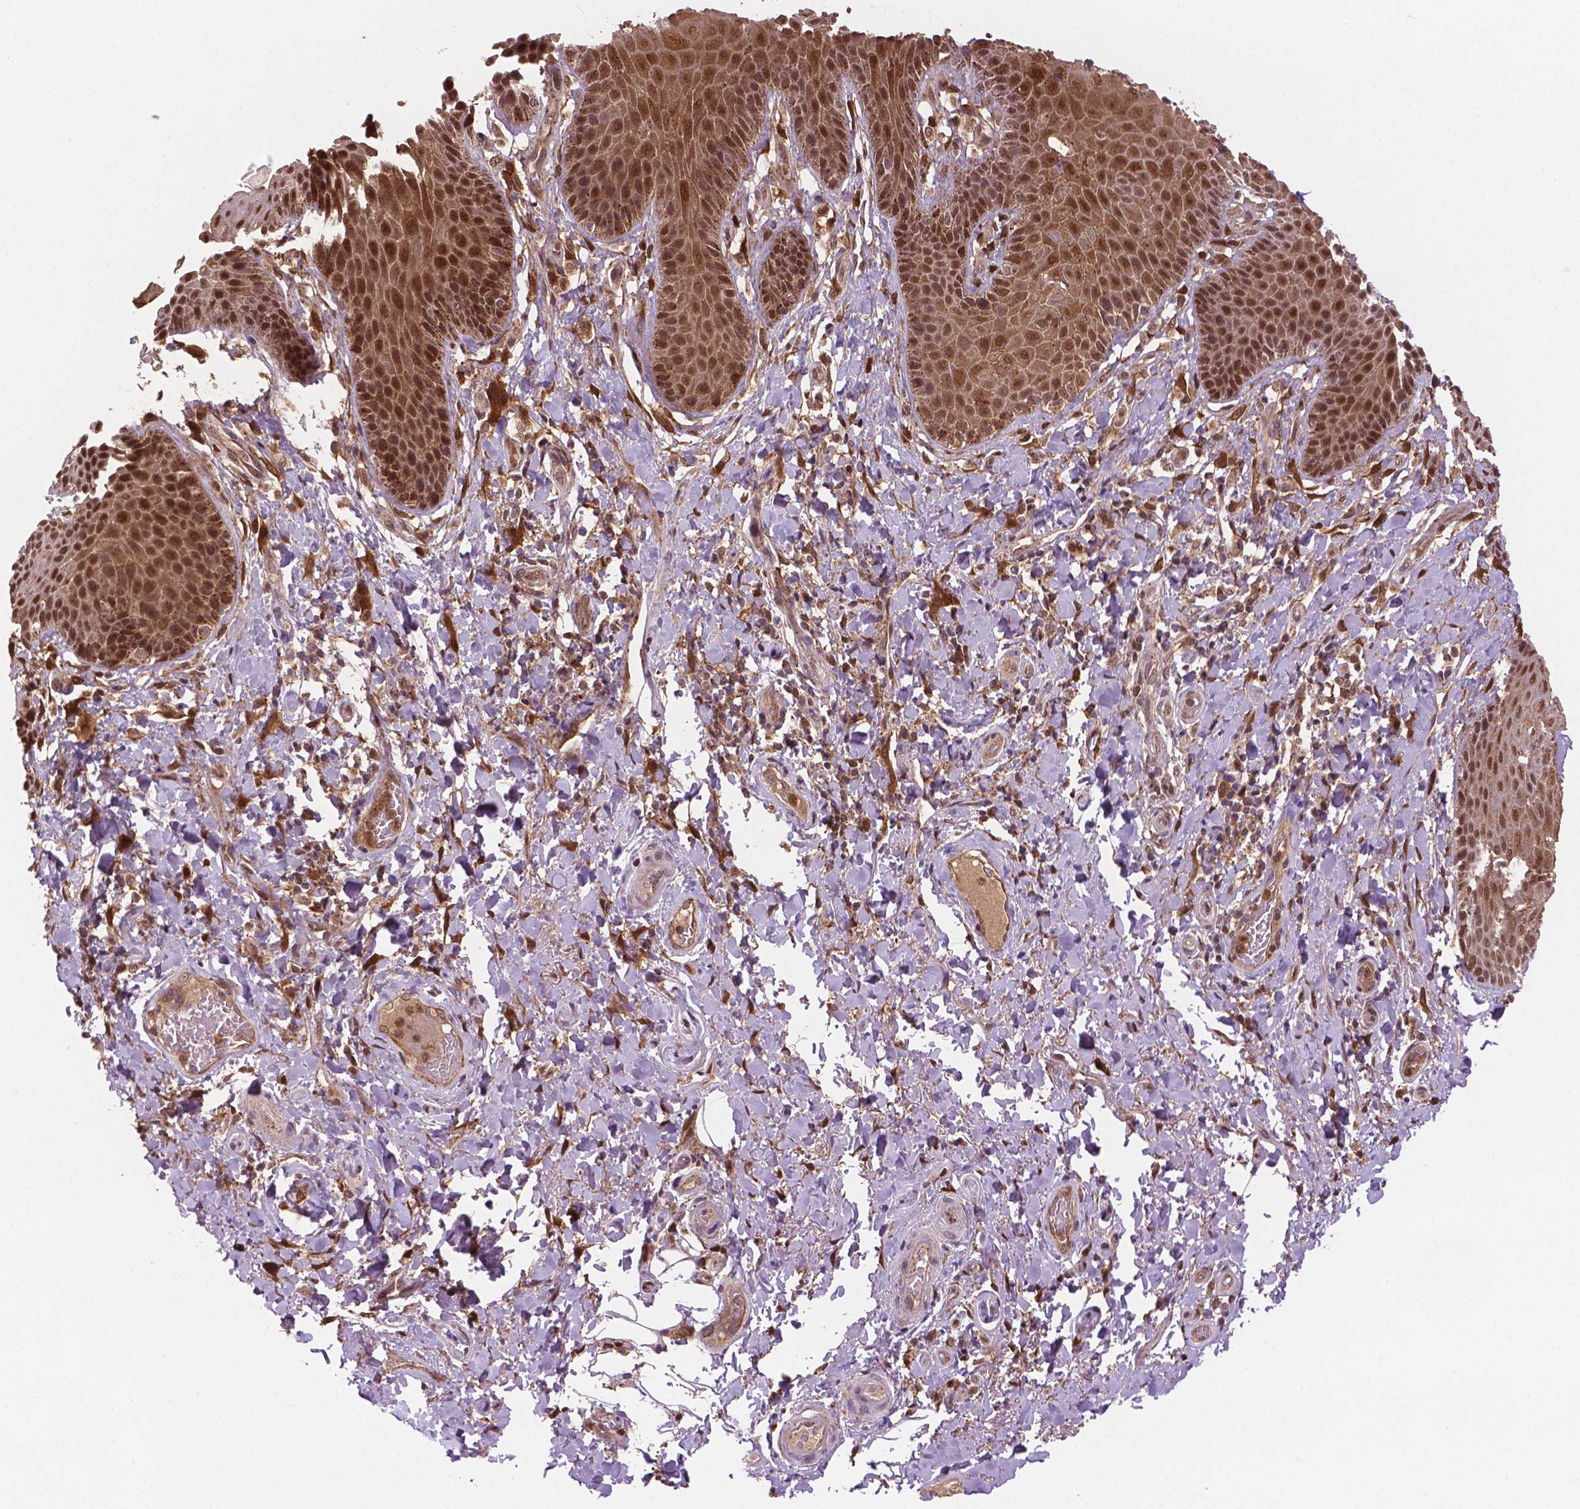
{"staining": {"intensity": "moderate", "quantity": ">75%", "location": "cytoplasmic/membranous"}, "tissue": "skin", "cell_type": "Epidermal cells", "image_type": "normal", "snomed": [{"axis": "morphology", "description": "Normal tissue, NOS"}, {"axis": "topography", "description": "Anal"}, {"axis": "topography", "description": "Peripheral nerve tissue"}], "caption": "Normal skin was stained to show a protein in brown. There is medium levels of moderate cytoplasmic/membranous staining in approximately >75% of epidermal cells. Using DAB (3,3'-diaminobenzidine) (brown) and hematoxylin (blue) stains, captured at high magnification using brightfield microscopy.", "gene": "PLIN3", "patient": {"sex": "male", "age": 51}}